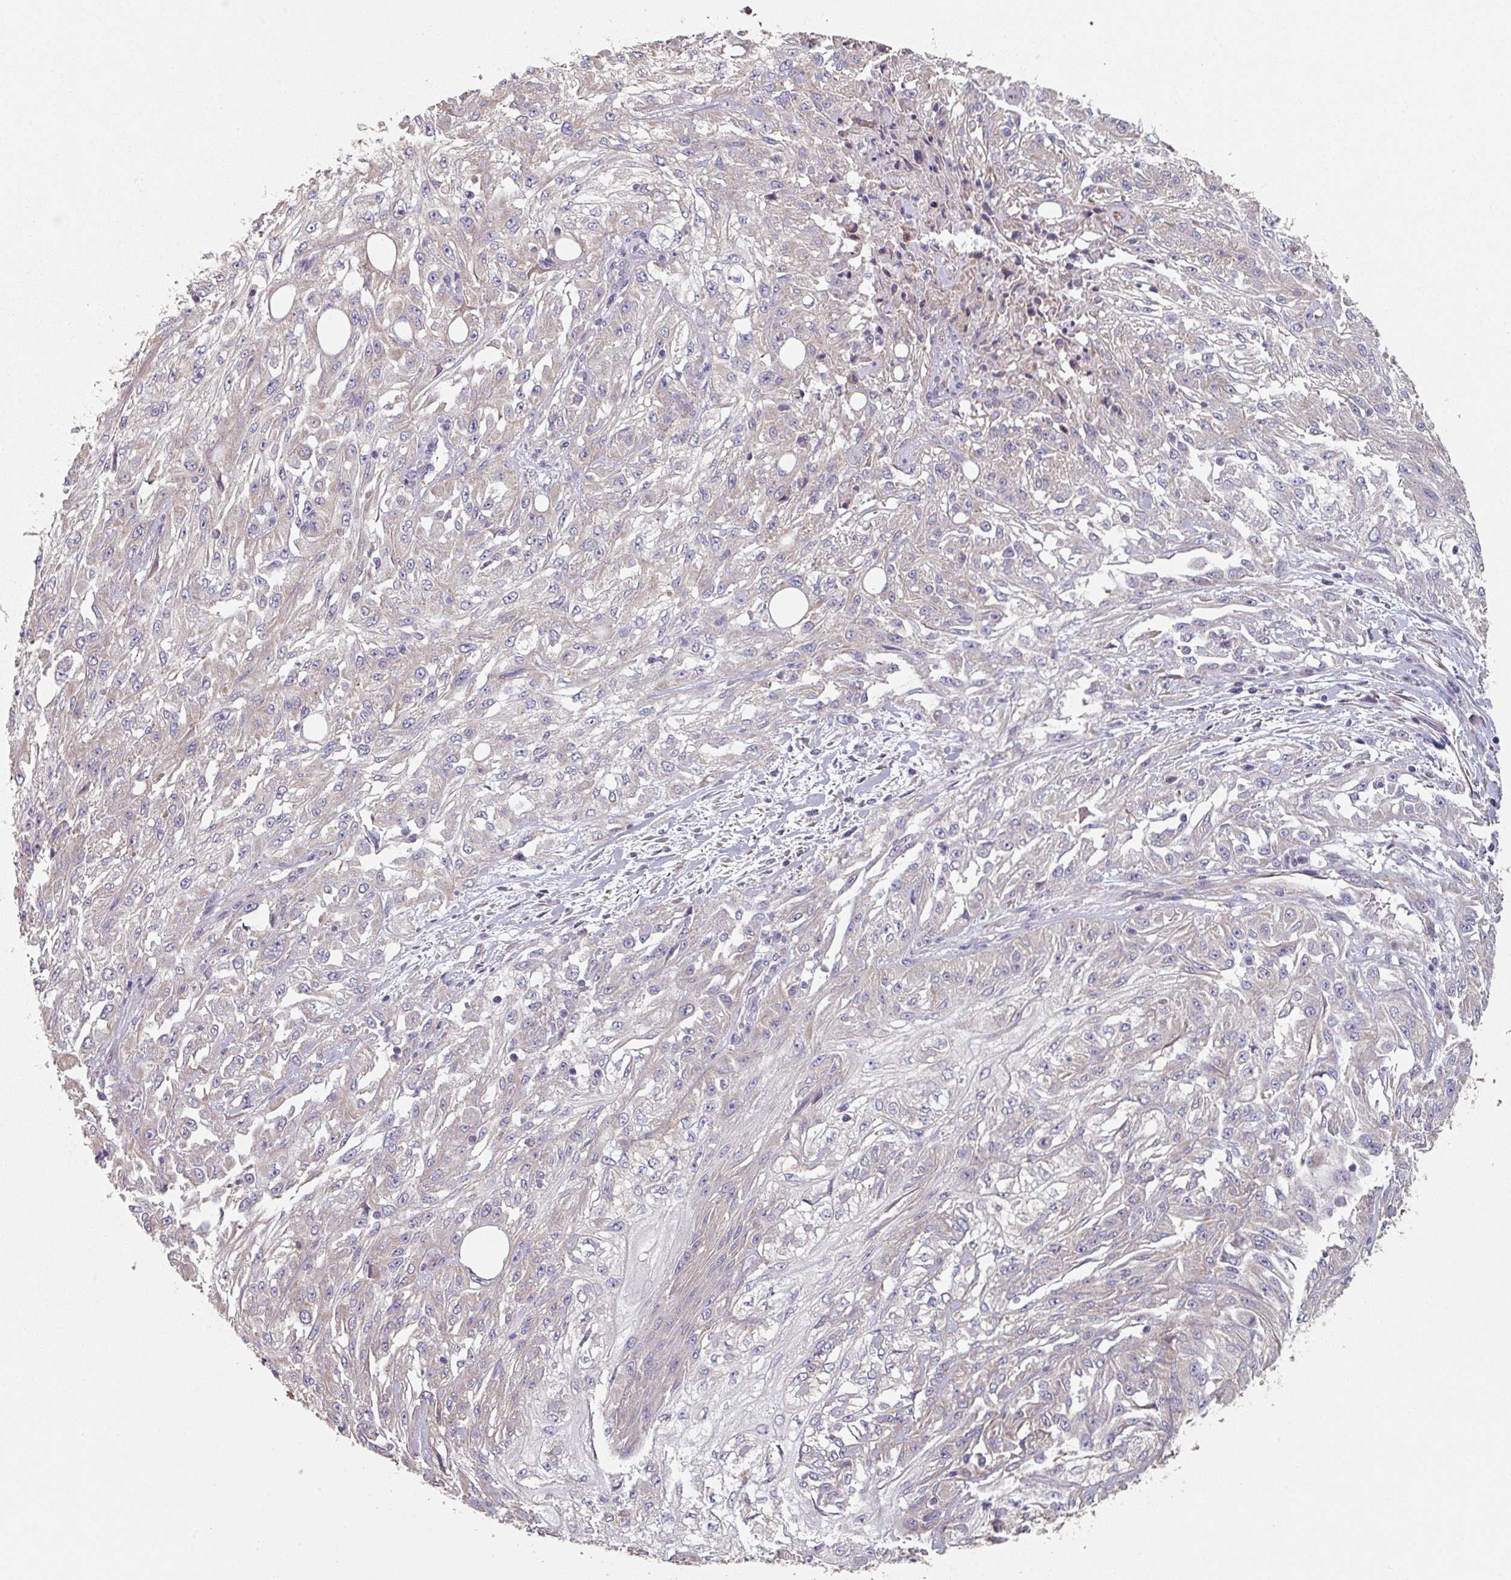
{"staining": {"intensity": "negative", "quantity": "none", "location": "none"}, "tissue": "skin cancer", "cell_type": "Tumor cells", "image_type": "cancer", "snomed": [{"axis": "morphology", "description": "Squamous cell carcinoma, NOS"}, {"axis": "morphology", "description": "Squamous cell carcinoma, metastatic, NOS"}, {"axis": "topography", "description": "Skin"}, {"axis": "topography", "description": "Lymph node"}], "caption": "This histopathology image is of skin cancer stained with IHC to label a protein in brown with the nuclei are counter-stained blue. There is no staining in tumor cells.", "gene": "GSTA4", "patient": {"sex": "male", "age": 75}}